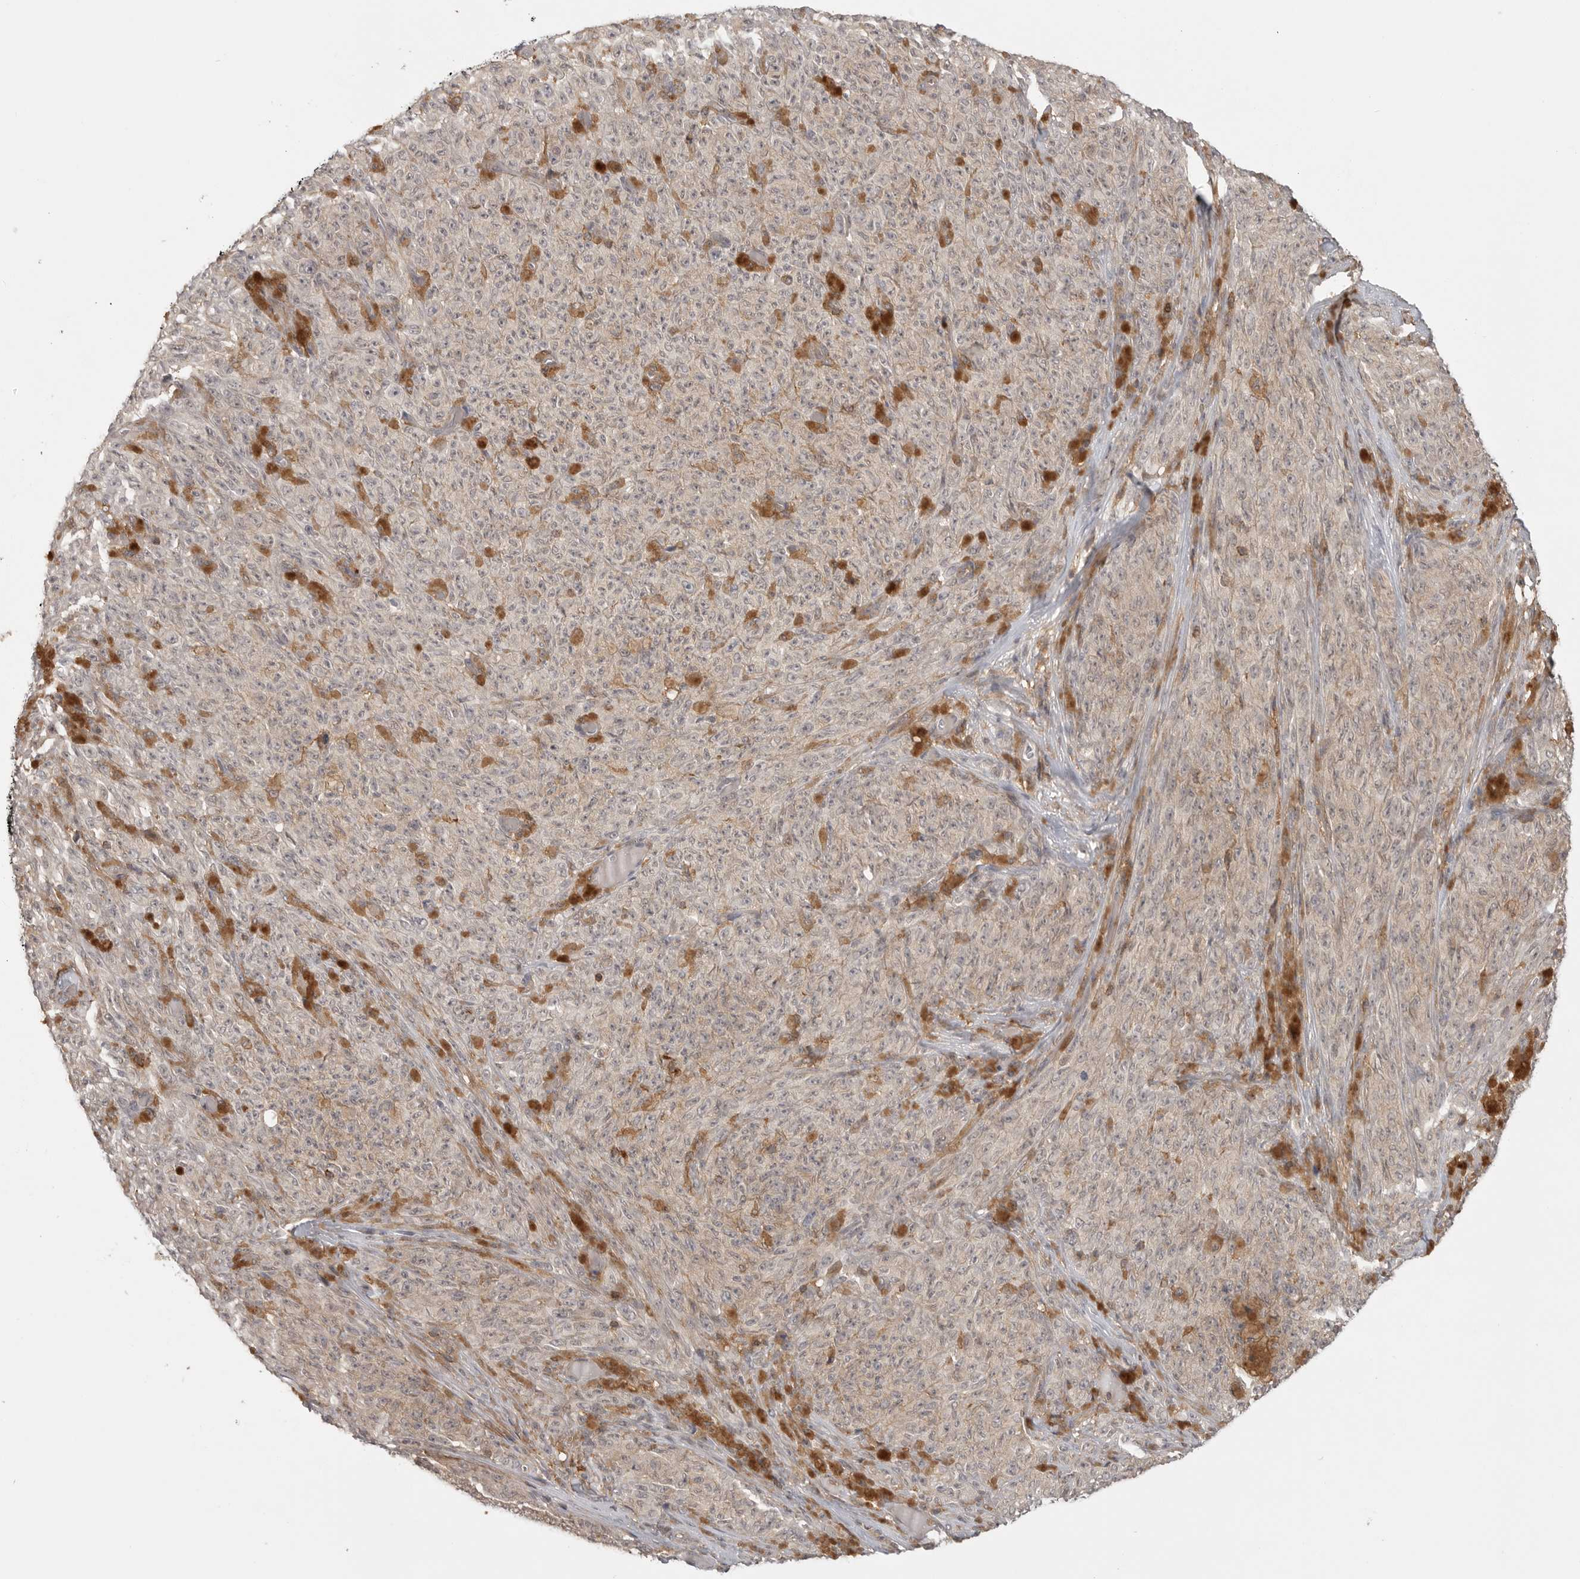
{"staining": {"intensity": "negative", "quantity": "none", "location": "none"}, "tissue": "melanoma", "cell_type": "Tumor cells", "image_type": "cancer", "snomed": [{"axis": "morphology", "description": "Malignant melanoma, NOS"}, {"axis": "topography", "description": "Skin"}], "caption": "DAB (3,3'-diaminobenzidine) immunohistochemical staining of human malignant melanoma exhibits no significant expression in tumor cells. (DAB IHC, high magnification).", "gene": "DBNL", "patient": {"sex": "female", "age": 82}}